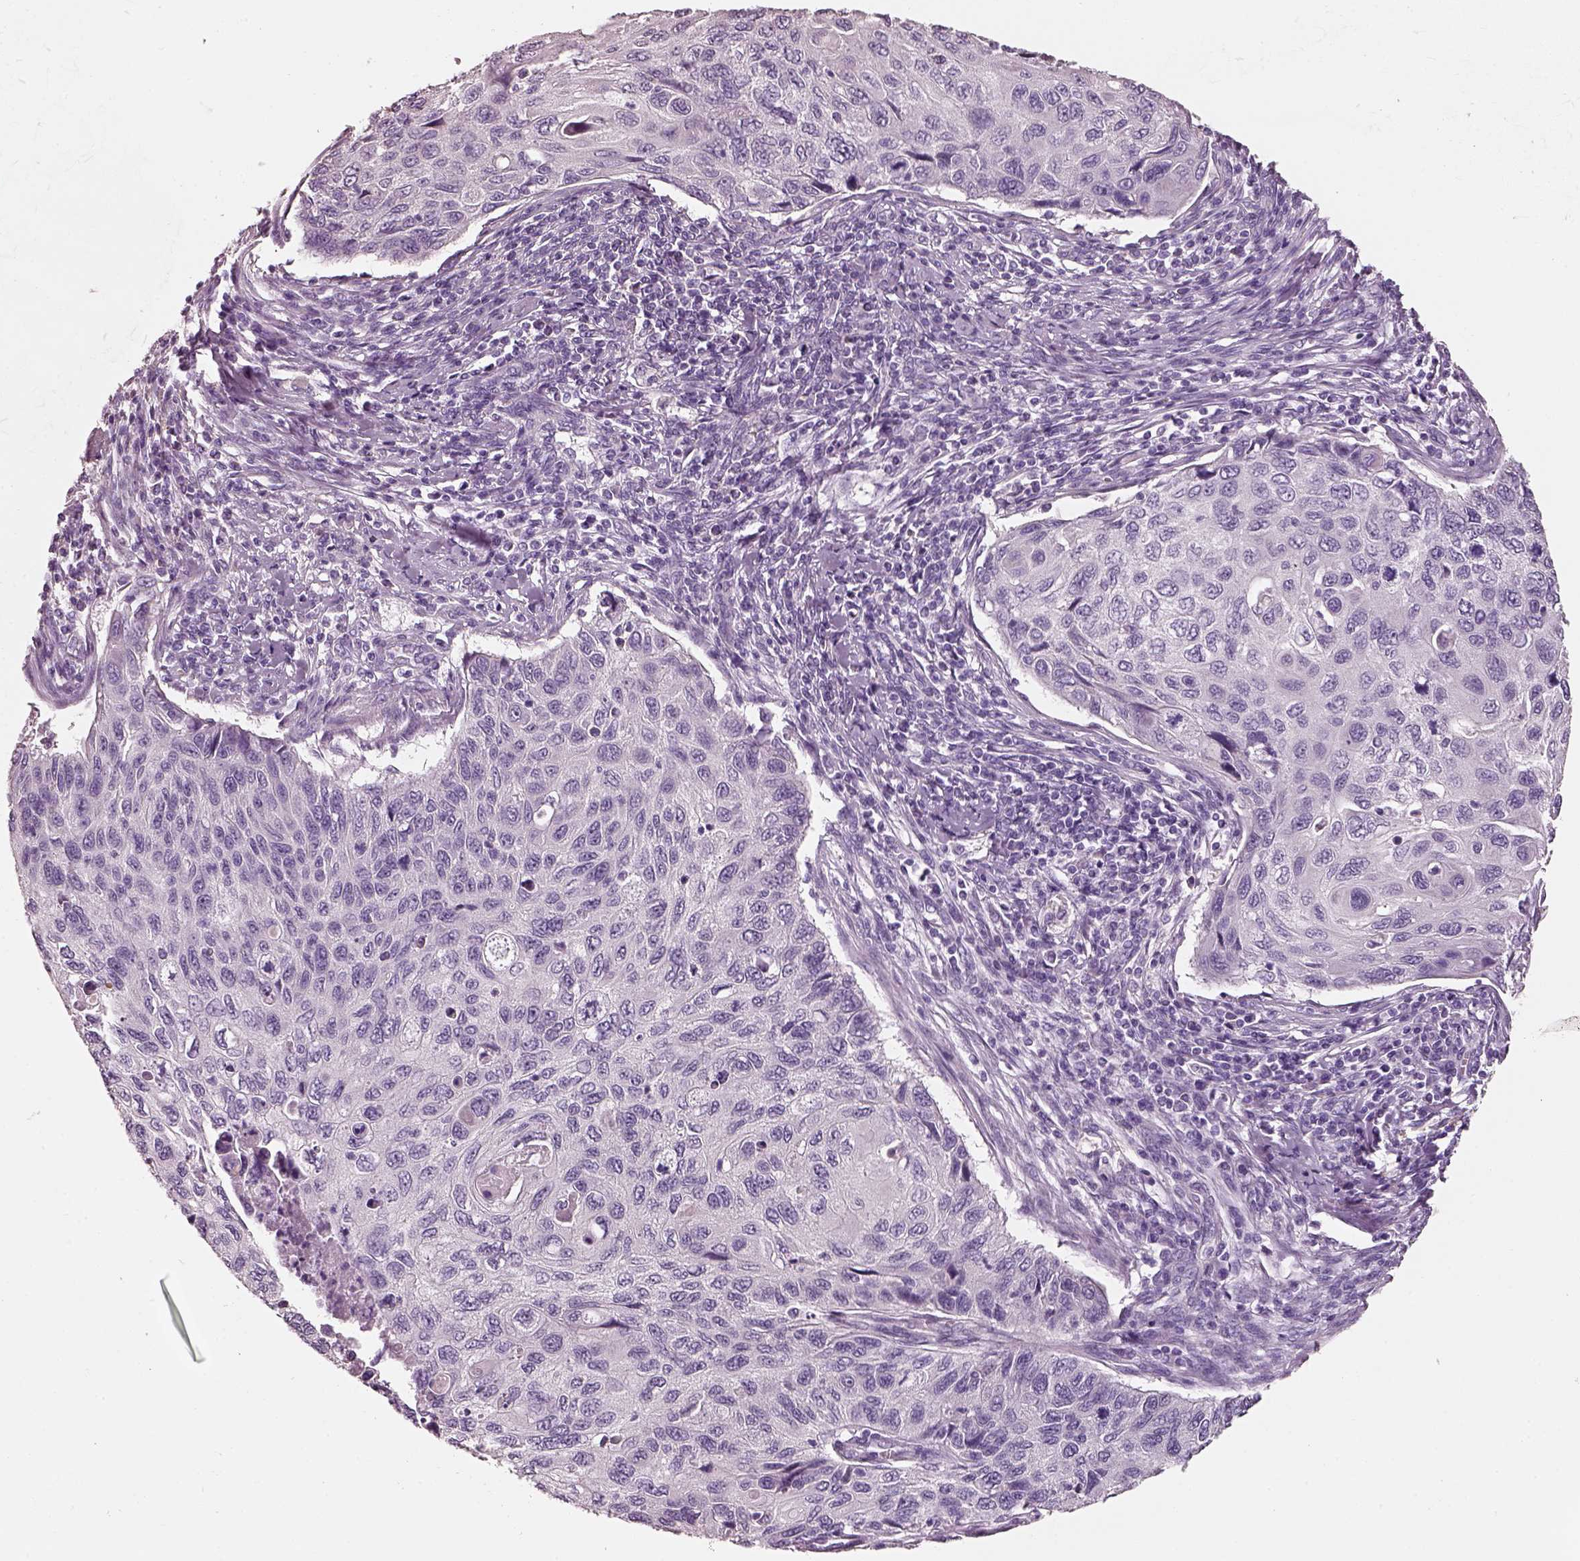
{"staining": {"intensity": "negative", "quantity": "none", "location": "none"}, "tissue": "cervical cancer", "cell_type": "Tumor cells", "image_type": "cancer", "snomed": [{"axis": "morphology", "description": "Squamous cell carcinoma, NOS"}, {"axis": "topography", "description": "Cervix"}], "caption": "This is an immunohistochemistry (IHC) micrograph of cervical squamous cell carcinoma. There is no staining in tumor cells.", "gene": "PNOC", "patient": {"sex": "female", "age": 70}}